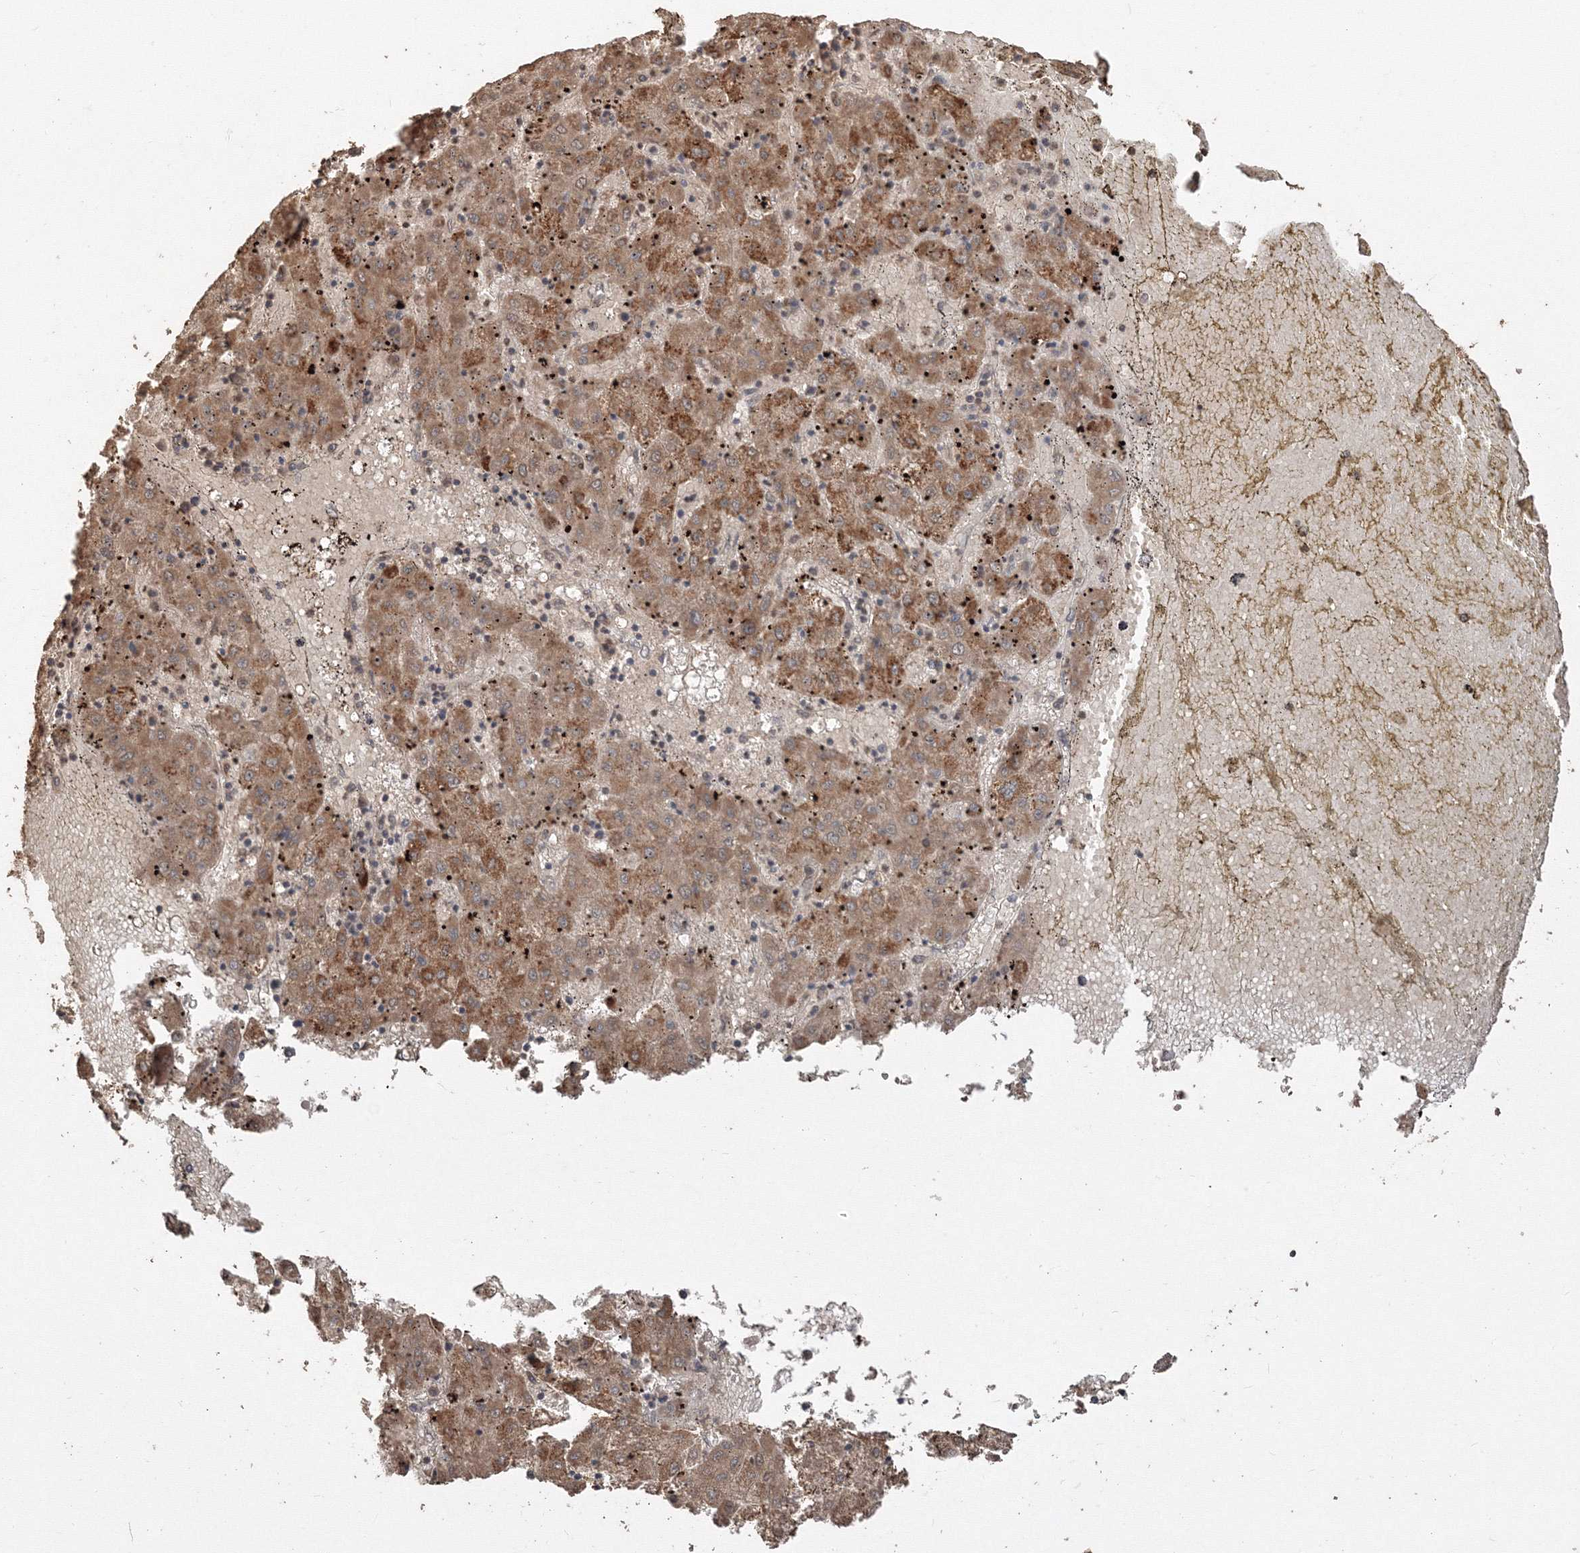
{"staining": {"intensity": "moderate", "quantity": ">75%", "location": "cytoplasmic/membranous"}, "tissue": "liver cancer", "cell_type": "Tumor cells", "image_type": "cancer", "snomed": [{"axis": "morphology", "description": "Carcinoma, Hepatocellular, NOS"}, {"axis": "topography", "description": "Liver"}], "caption": "A brown stain highlights moderate cytoplasmic/membranous expression of a protein in liver hepatocellular carcinoma tumor cells. (DAB IHC, brown staining for protein, blue staining for nuclei).", "gene": "CCDC122", "patient": {"sex": "male", "age": 72}}